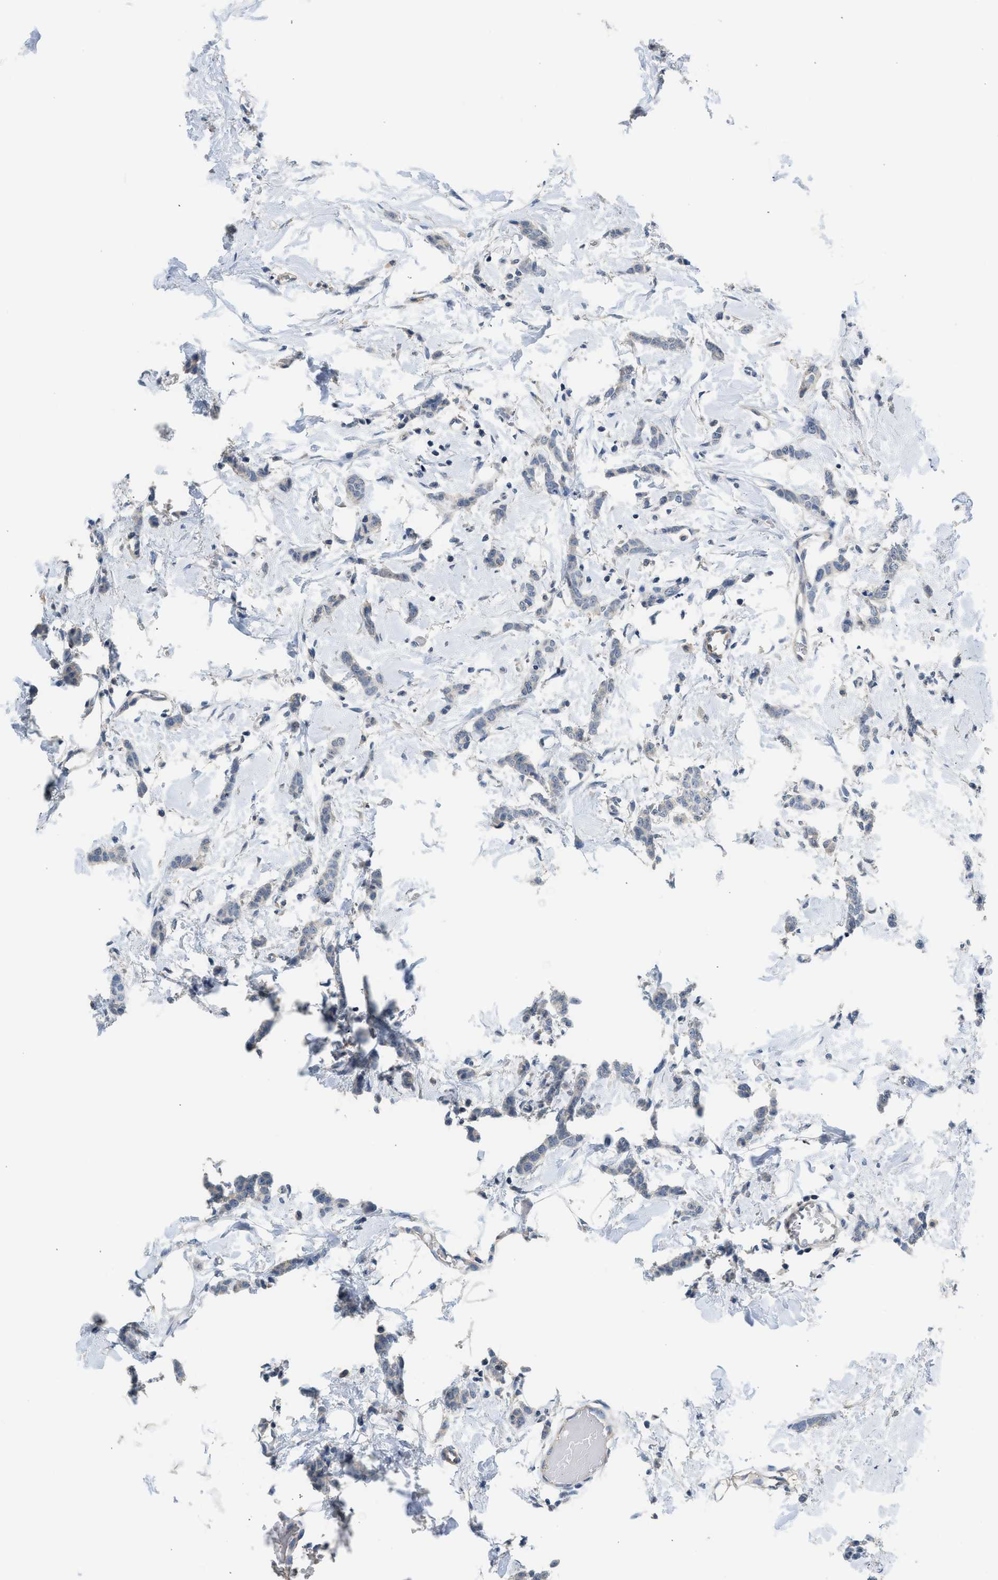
{"staining": {"intensity": "negative", "quantity": "none", "location": "none"}, "tissue": "breast cancer", "cell_type": "Tumor cells", "image_type": "cancer", "snomed": [{"axis": "morphology", "description": "Lobular carcinoma"}, {"axis": "topography", "description": "Skin"}, {"axis": "topography", "description": "Breast"}], "caption": "DAB immunohistochemical staining of human breast cancer (lobular carcinoma) exhibits no significant positivity in tumor cells.", "gene": "CSF3R", "patient": {"sex": "female", "age": 46}}